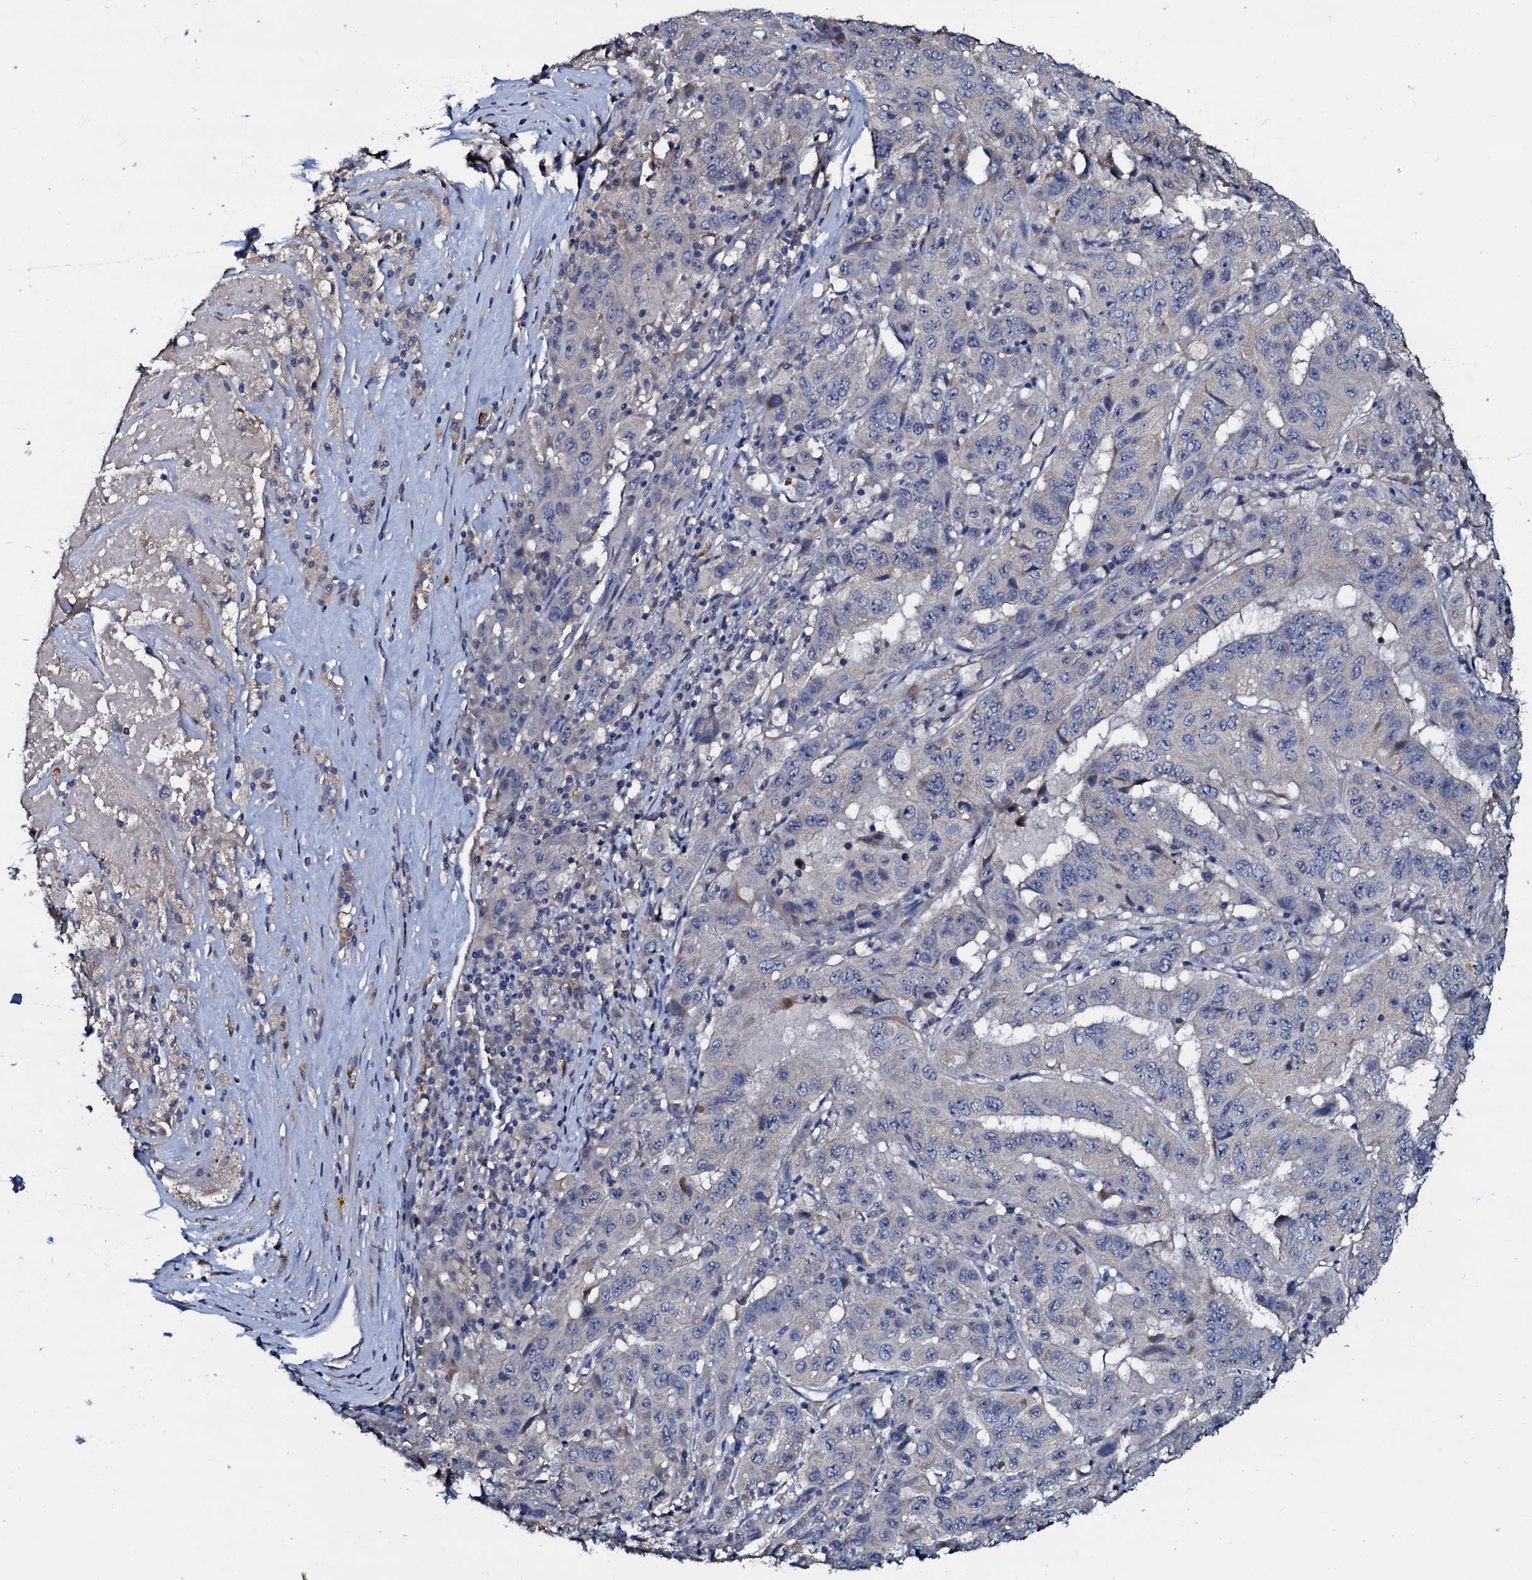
{"staining": {"intensity": "negative", "quantity": "none", "location": "none"}, "tissue": "pancreatic cancer", "cell_type": "Tumor cells", "image_type": "cancer", "snomed": [{"axis": "morphology", "description": "Adenocarcinoma, NOS"}, {"axis": "topography", "description": "Pancreas"}], "caption": "Pancreatic adenocarcinoma was stained to show a protein in brown. There is no significant staining in tumor cells.", "gene": "CPNE2", "patient": {"sex": "male", "age": 63}}